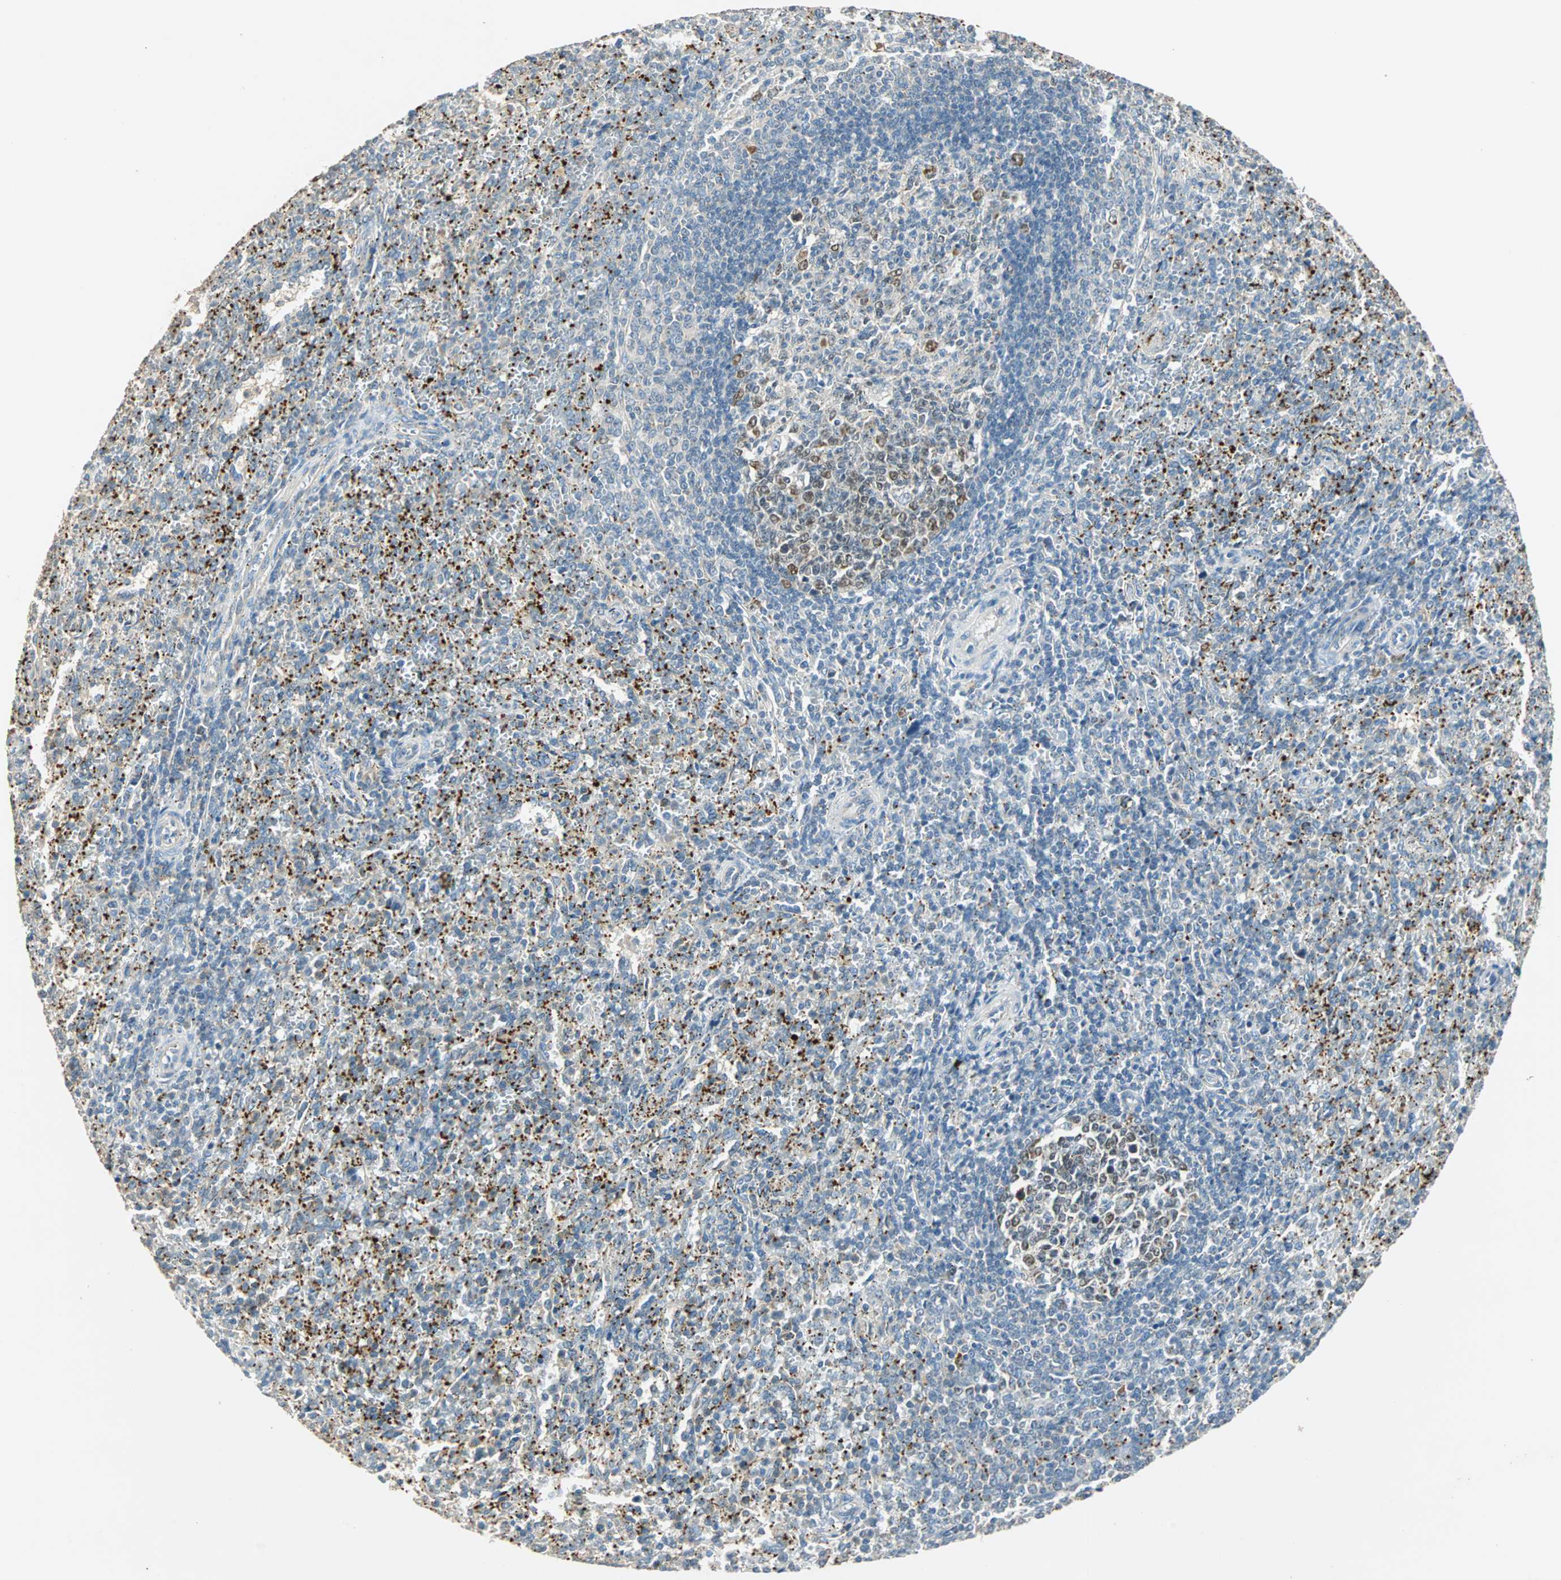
{"staining": {"intensity": "moderate", "quantity": "25%-75%", "location": "cytoplasmic/membranous"}, "tissue": "spleen", "cell_type": "Cells in red pulp", "image_type": "normal", "snomed": [{"axis": "morphology", "description": "Normal tissue, NOS"}, {"axis": "topography", "description": "Spleen"}], "caption": "High-power microscopy captured an immunohistochemistry (IHC) image of benign spleen, revealing moderate cytoplasmic/membranous staining in approximately 25%-75% of cells in red pulp.", "gene": "RAD18", "patient": {"sex": "female", "age": 10}}